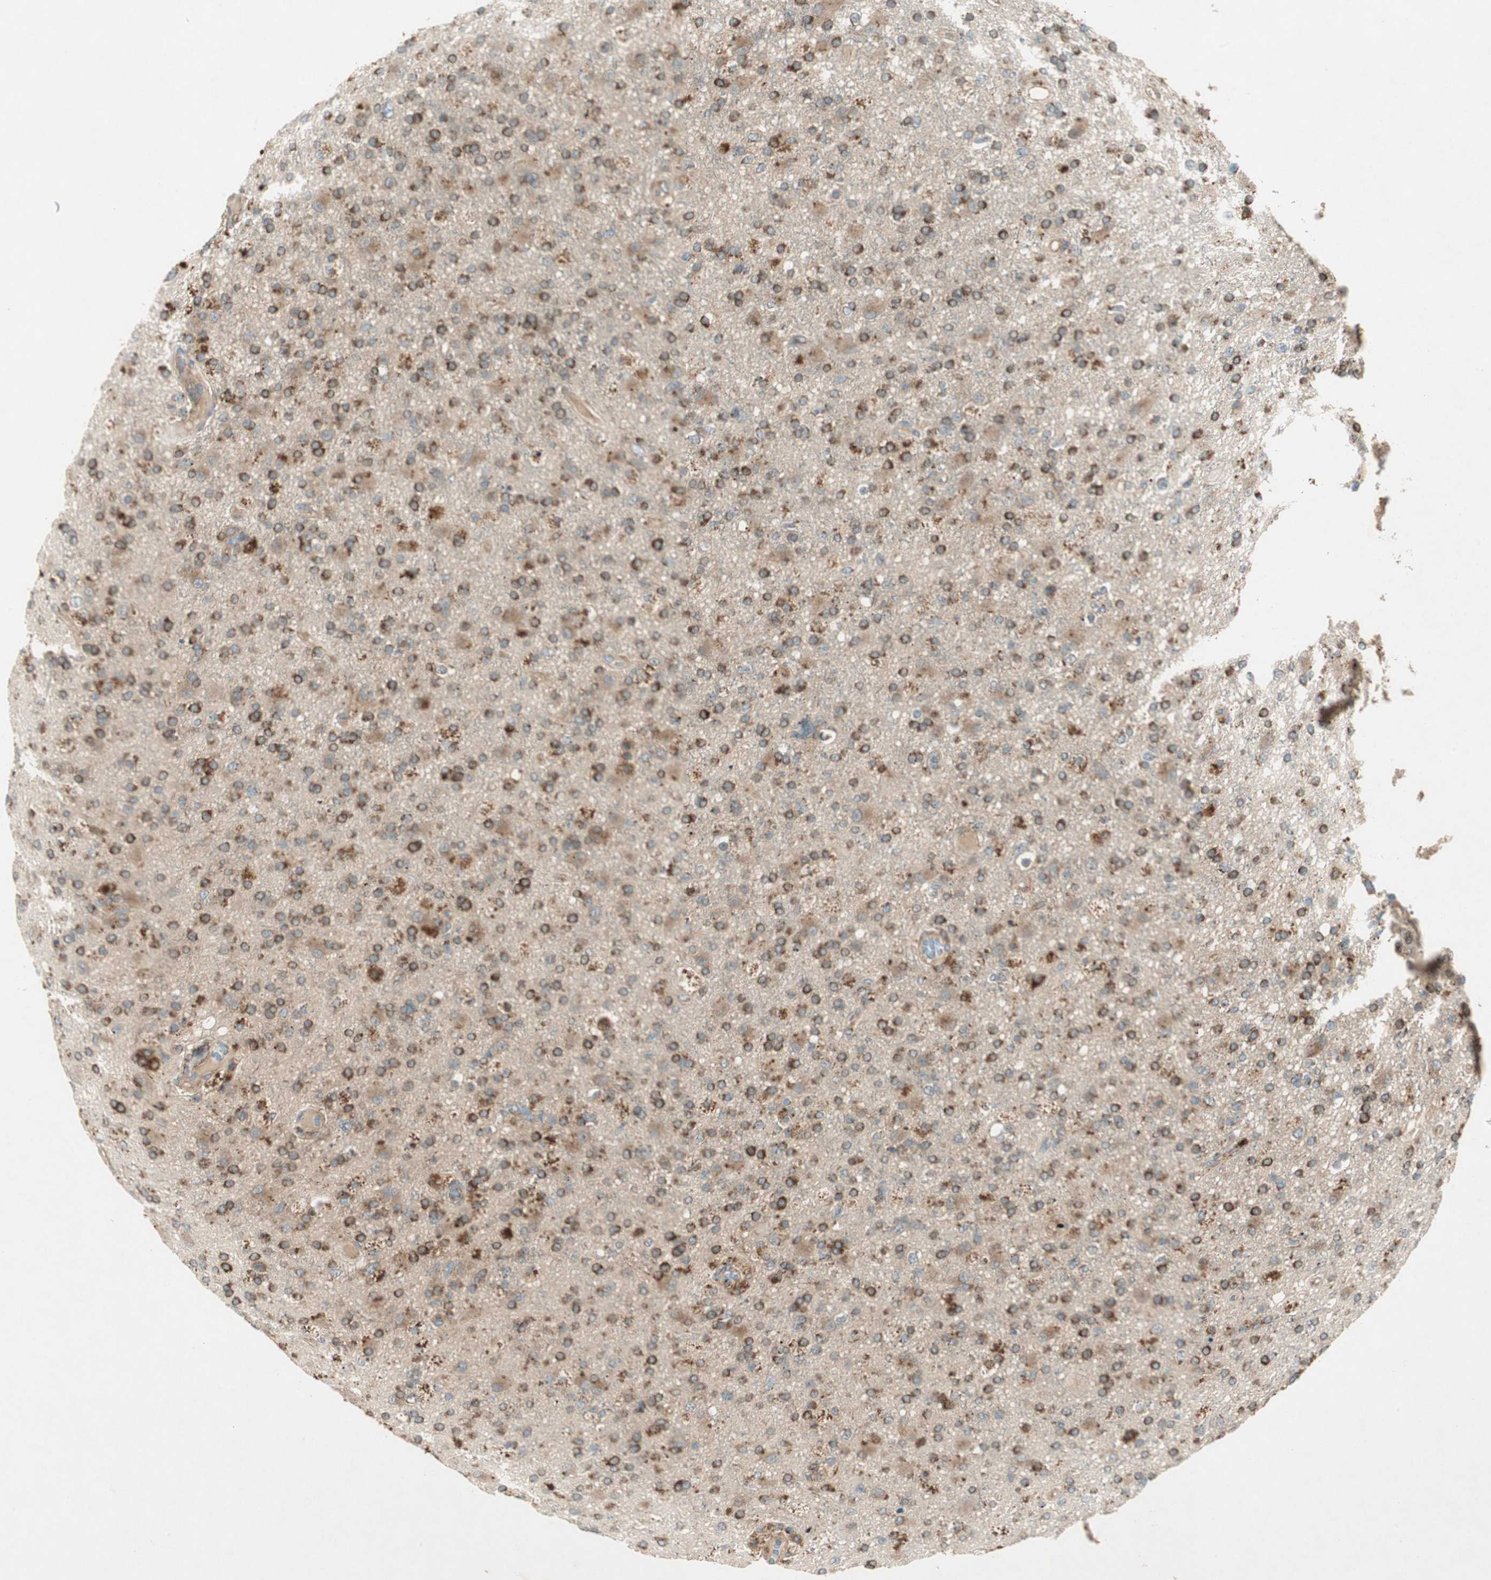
{"staining": {"intensity": "strong", "quantity": ">75%", "location": "cytoplasmic/membranous"}, "tissue": "glioma", "cell_type": "Tumor cells", "image_type": "cancer", "snomed": [{"axis": "morphology", "description": "Glioma, malignant, High grade"}, {"axis": "topography", "description": "Brain"}], "caption": "IHC photomicrograph of human high-grade glioma (malignant) stained for a protein (brown), which exhibits high levels of strong cytoplasmic/membranous staining in approximately >75% of tumor cells.", "gene": "CHADL", "patient": {"sex": "male", "age": 33}}